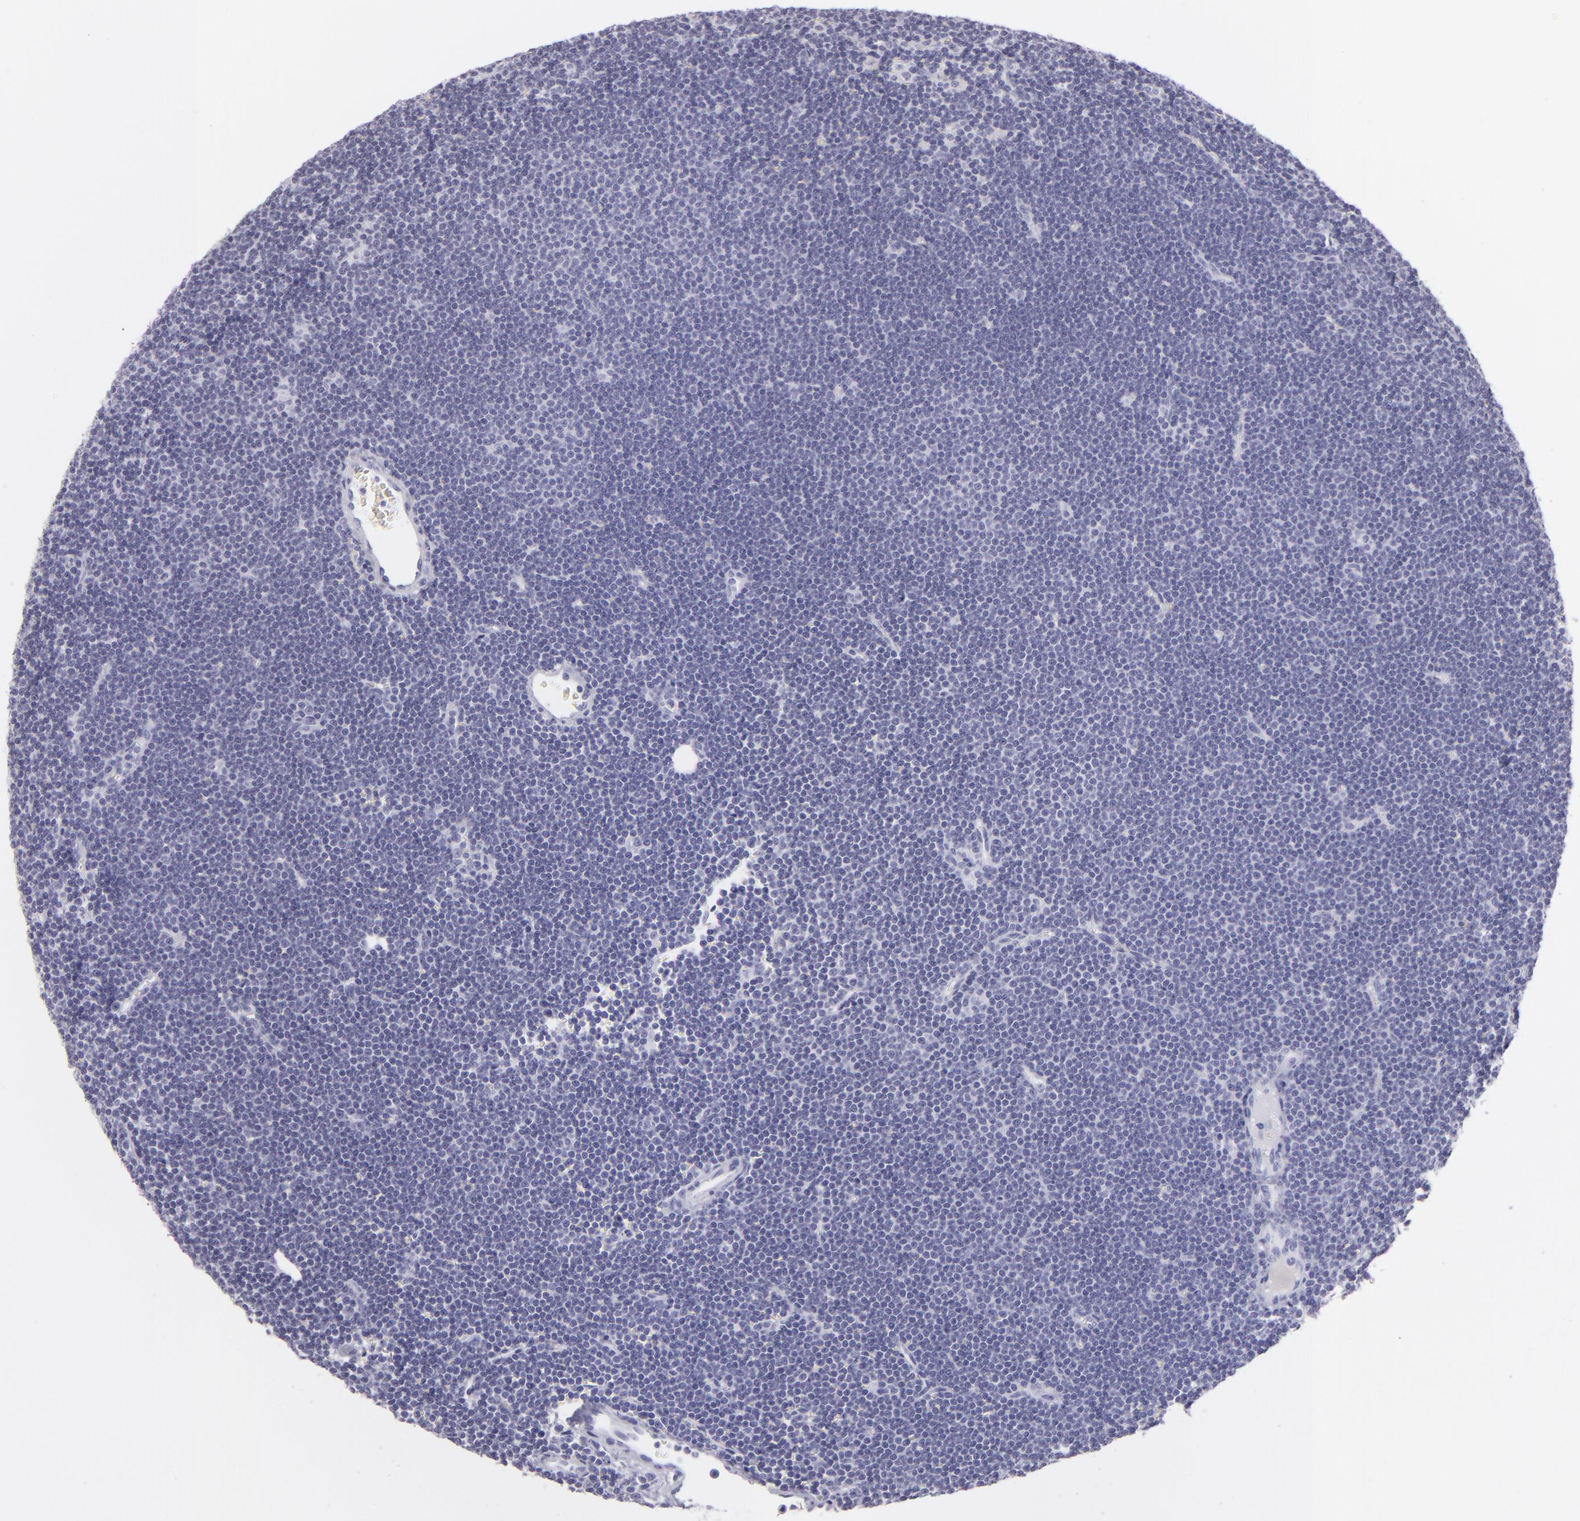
{"staining": {"intensity": "negative", "quantity": "none", "location": "none"}, "tissue": "lymphoma", "cell_type": "Tumor cells", "image_type": "cancer", "snomed": [{"axis": "morphology", "description": "Malignant lymphoma, non-Hodgkin's type, Low grade"}, {"axis": "topography", "description": "Lymph node"}], "caption": "Lymphoma was stained to show a protein in brown. There is no significant staining in tumor cells.", "gene": "FLG", "patient": {"sex": "female", "age": 73}}